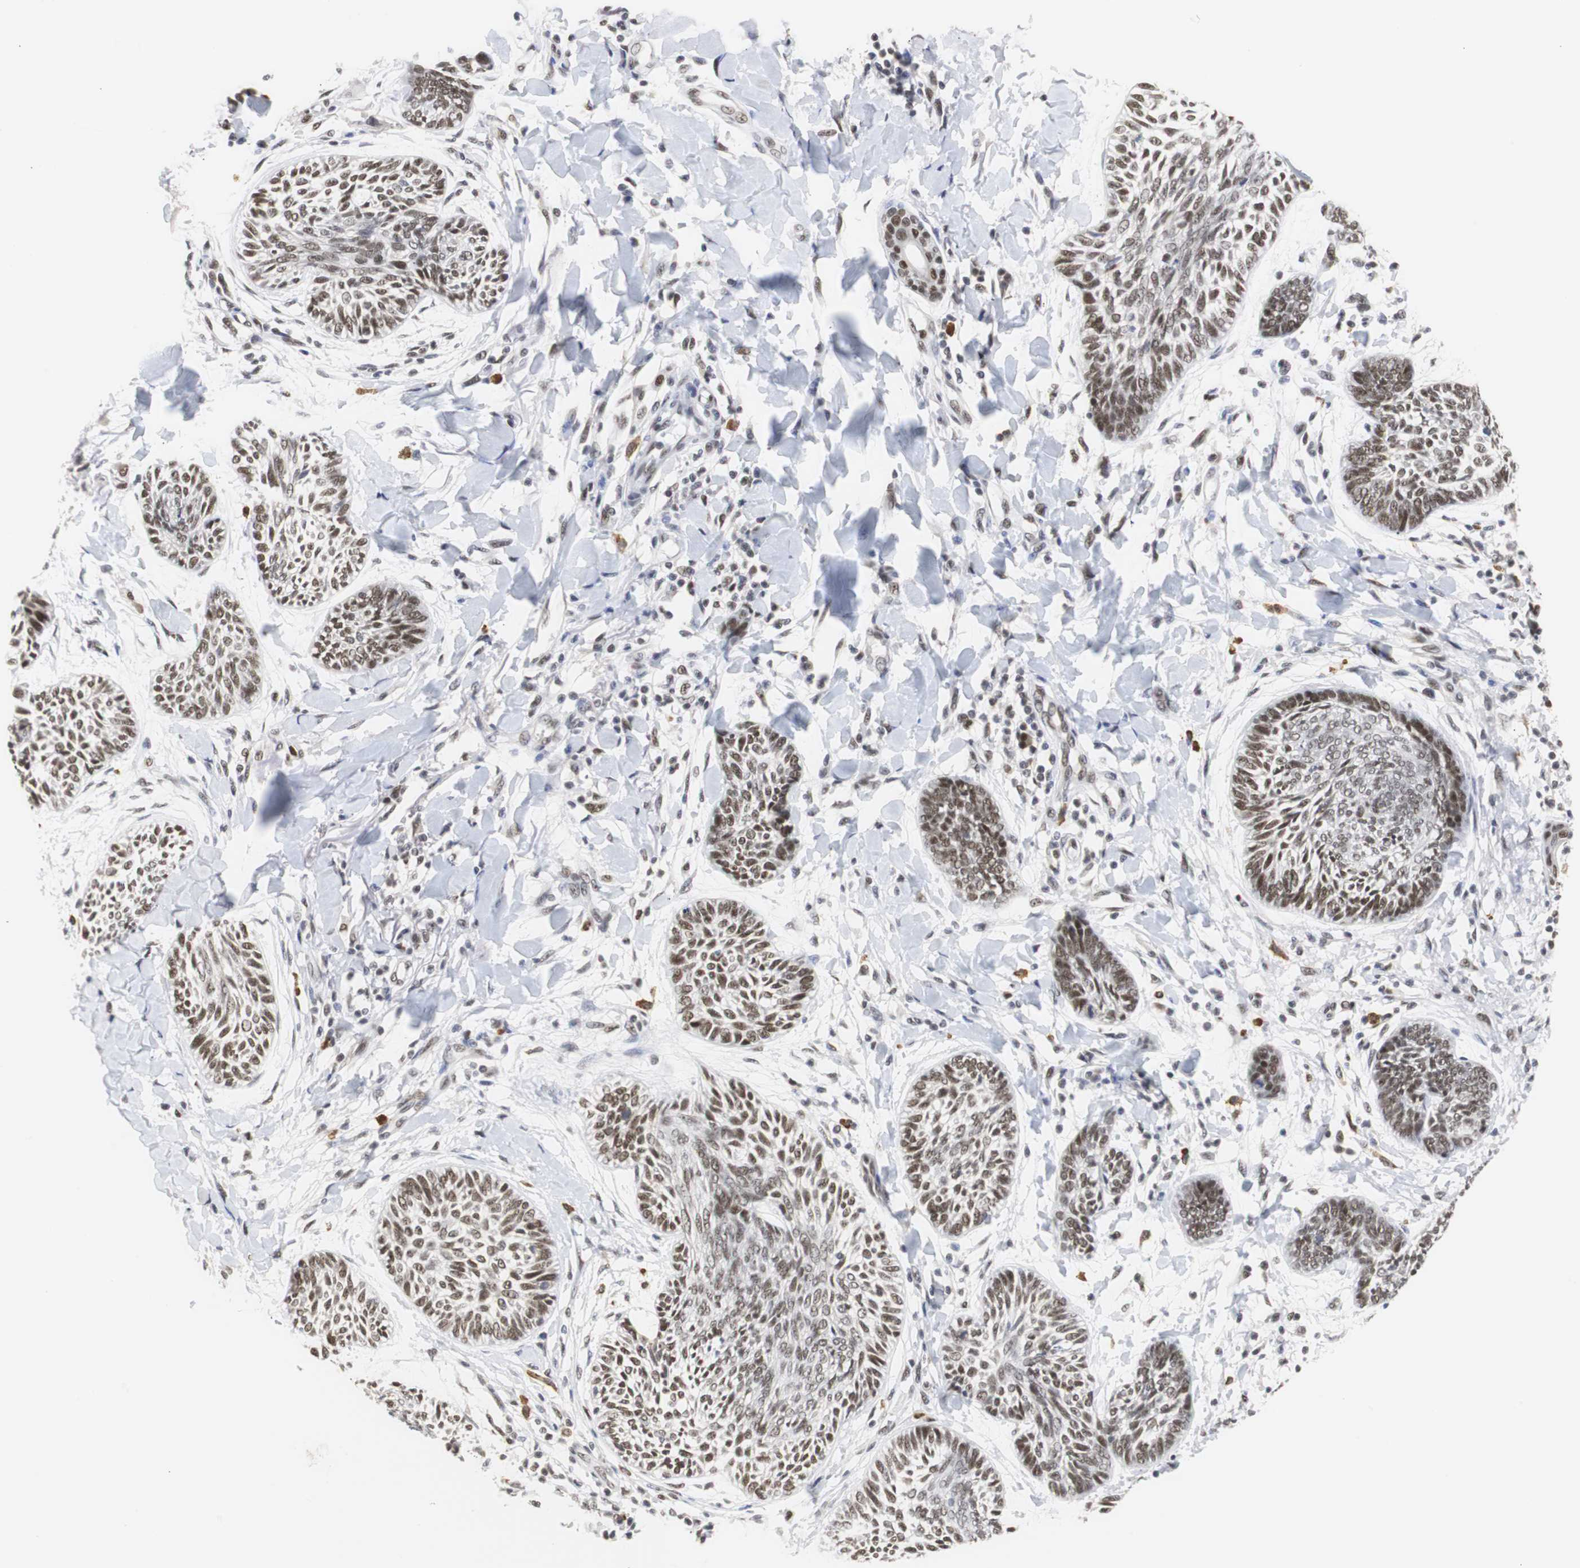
{"staining": {"intensity": "moderate", "quantity": "25%-75%", "location": "nuclear"}, "tissue": "skin cancer", "cell_type": "Tumor cells", "image_type": "cancer", "snomed": [{"axis": "morphology", "description": "Papilloma, NOS"}, {"axis": "morphology", "description": "Basal cell carcinoma"}, {"axis": "topography", "description": "Skin"}], "caption": "Immunohistochemistry (IHC) photomicrograph of human papilloma (skin) stained for a protein (brown), which reveals medium levels of moderate nuclear positivity in approximately 25%-75% of tumor cells.", "gene": "ZFC3H1", "patient": {"sex": "male", "age": 87}}